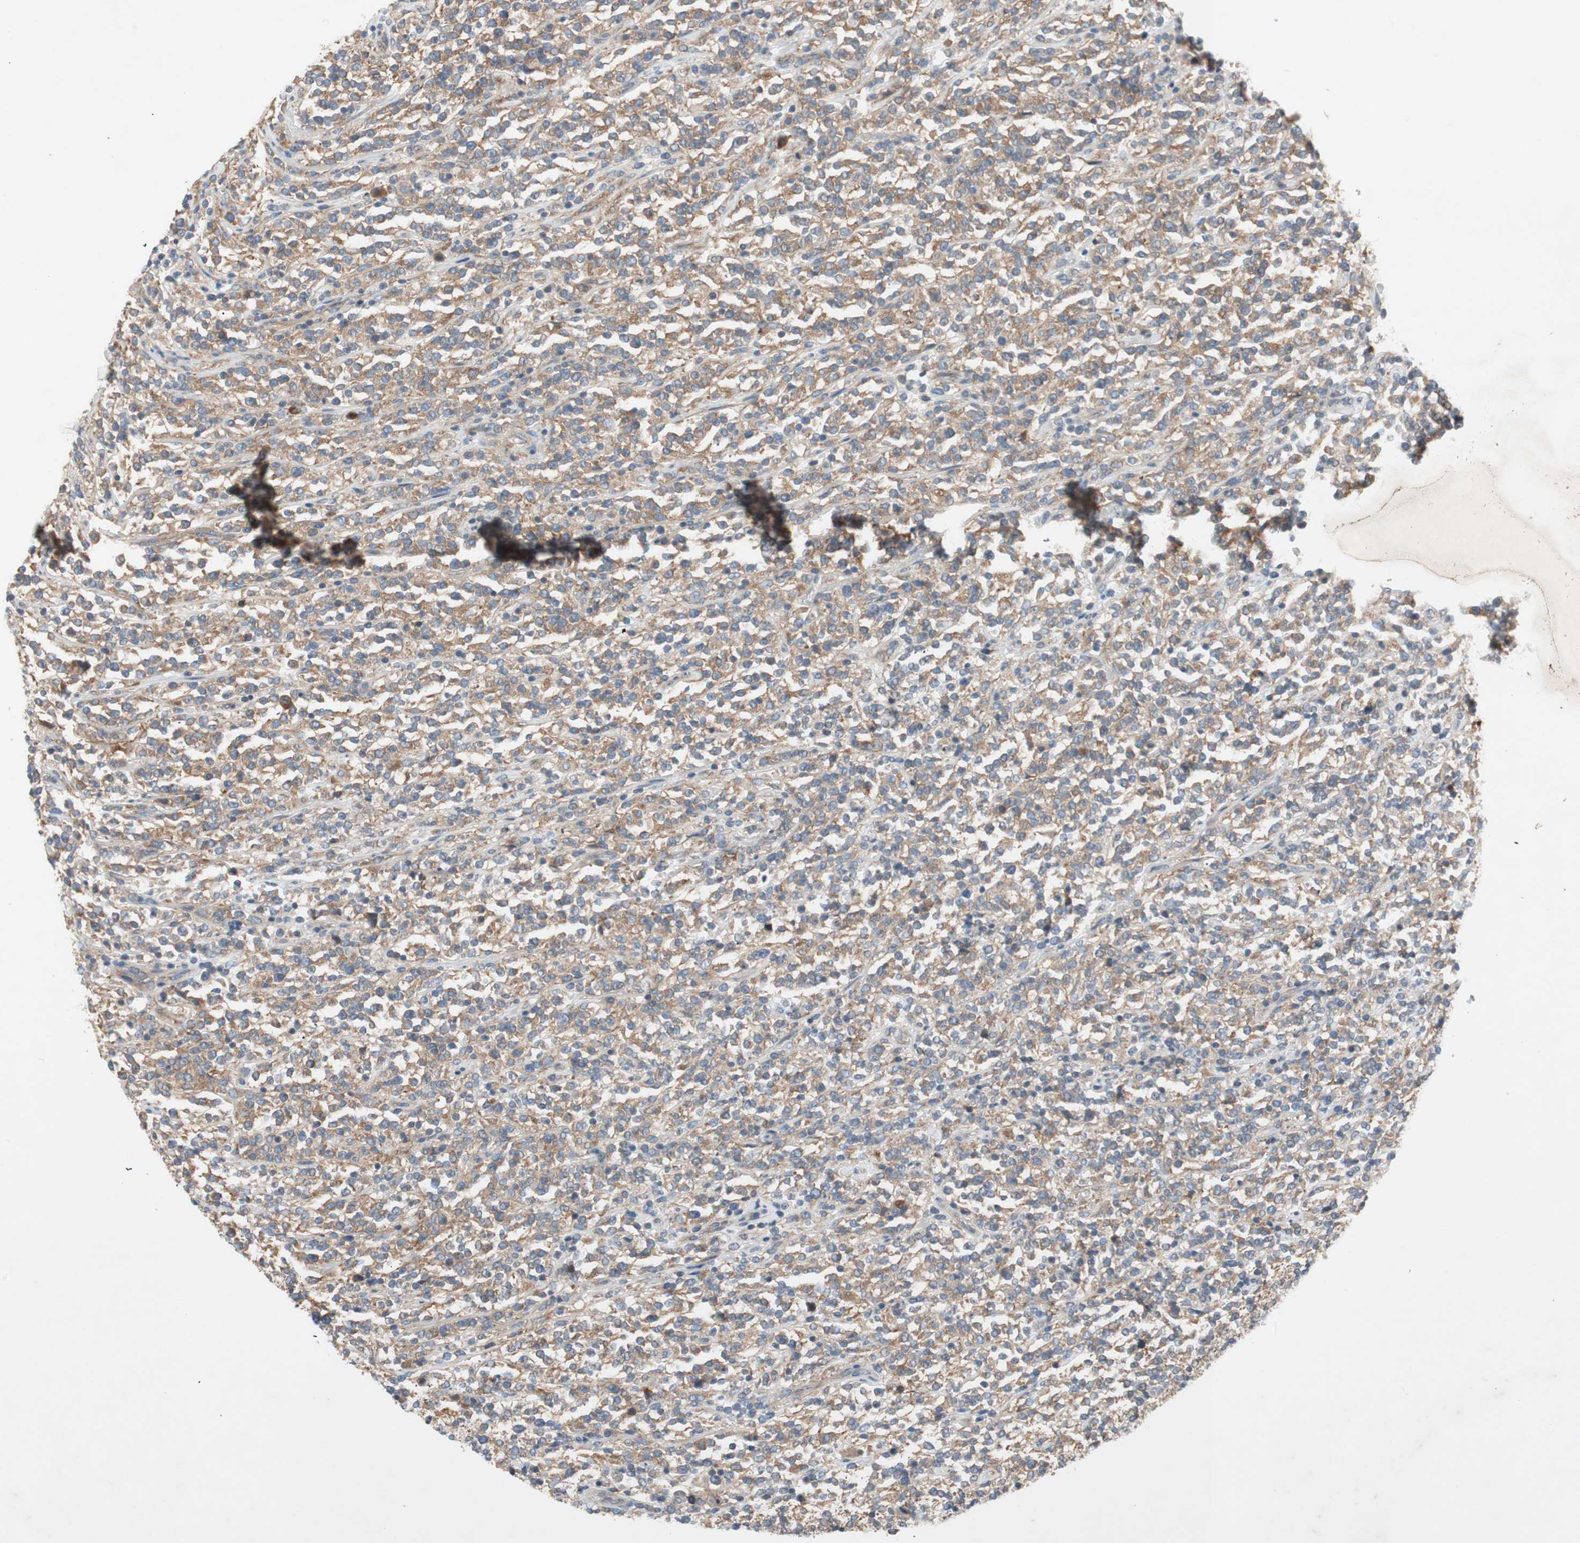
{"staining": {"intensity": "moderate", "quantity": ">75%", "location": "cytoplasmic/membranous"}, "tissue": "lymphoma", "cell_type": "Tumor cells", "image_type": "cancer", "snomed": [{"axis": "morphology", "description": "Malignant lymphoma, non-Hodgkin's type, High grade"}, {"axis": "topography", "description": "Soft tissue"}], "caption": "Lymphoma stained with a brown dye displays moderate cytoplasmic/membranous positive positivity in approximately >75% of tumor cells.", "gene": "RPL23", "patient": {"sex": "male", "age": 18}}